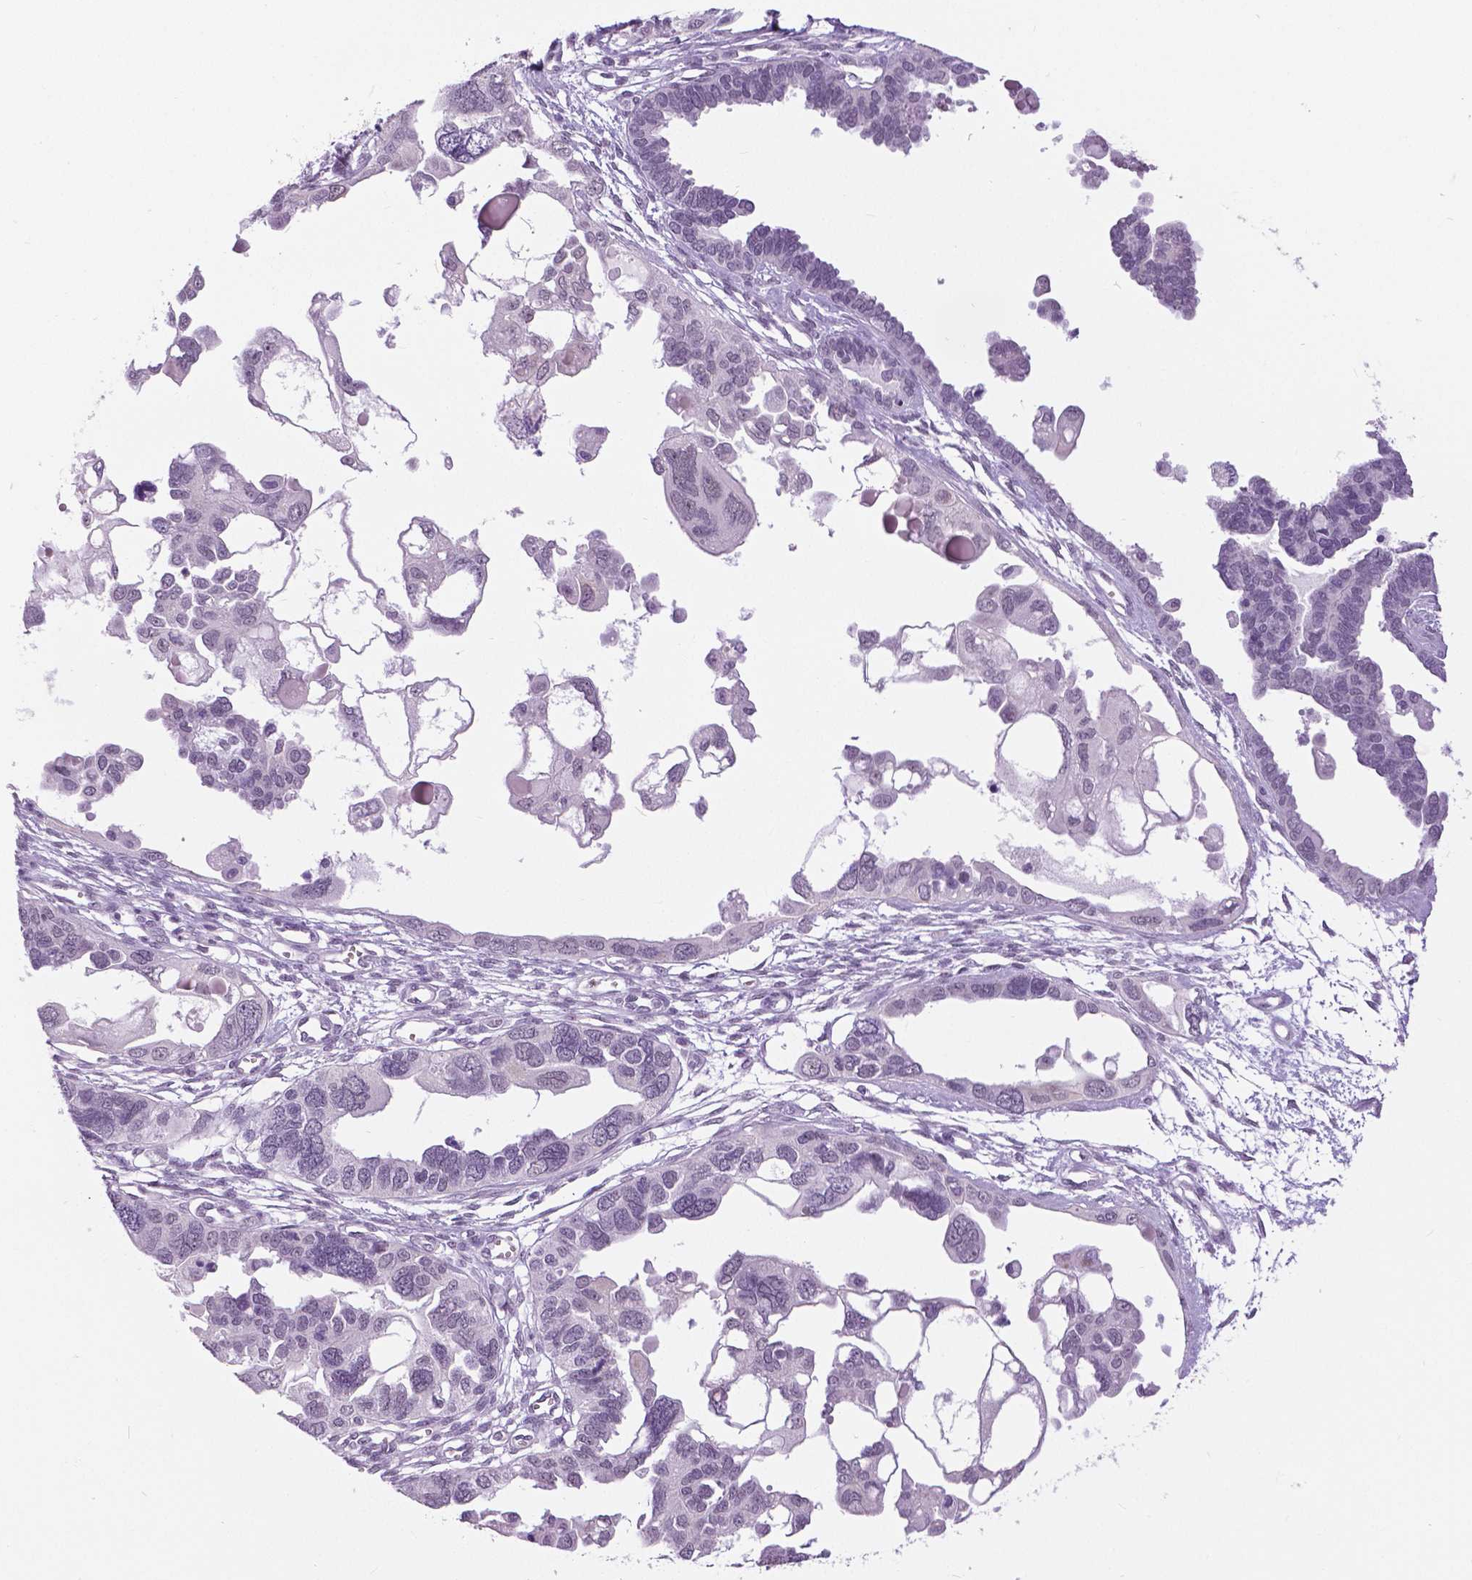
{"staining": {"intensity": "negative", "quantity": "none", "location": "none"}, "tissue": "ovarian cancer", "cell_type": "Tumor cells", "image_type": "cancer", "snomed": [{"axis": "morphology", "description": "Cystadenocarcinoma, serous, NOS"}, {"axis": "topography", "description": "Ovary"}], "caption": "The photomicrograph demonstrates no significant expression in tumor cells of ovarian cancer (serous cystadenocarcinoma).", "gene": "MYOM1", "patient": {"sex": "female", "age": 51}}